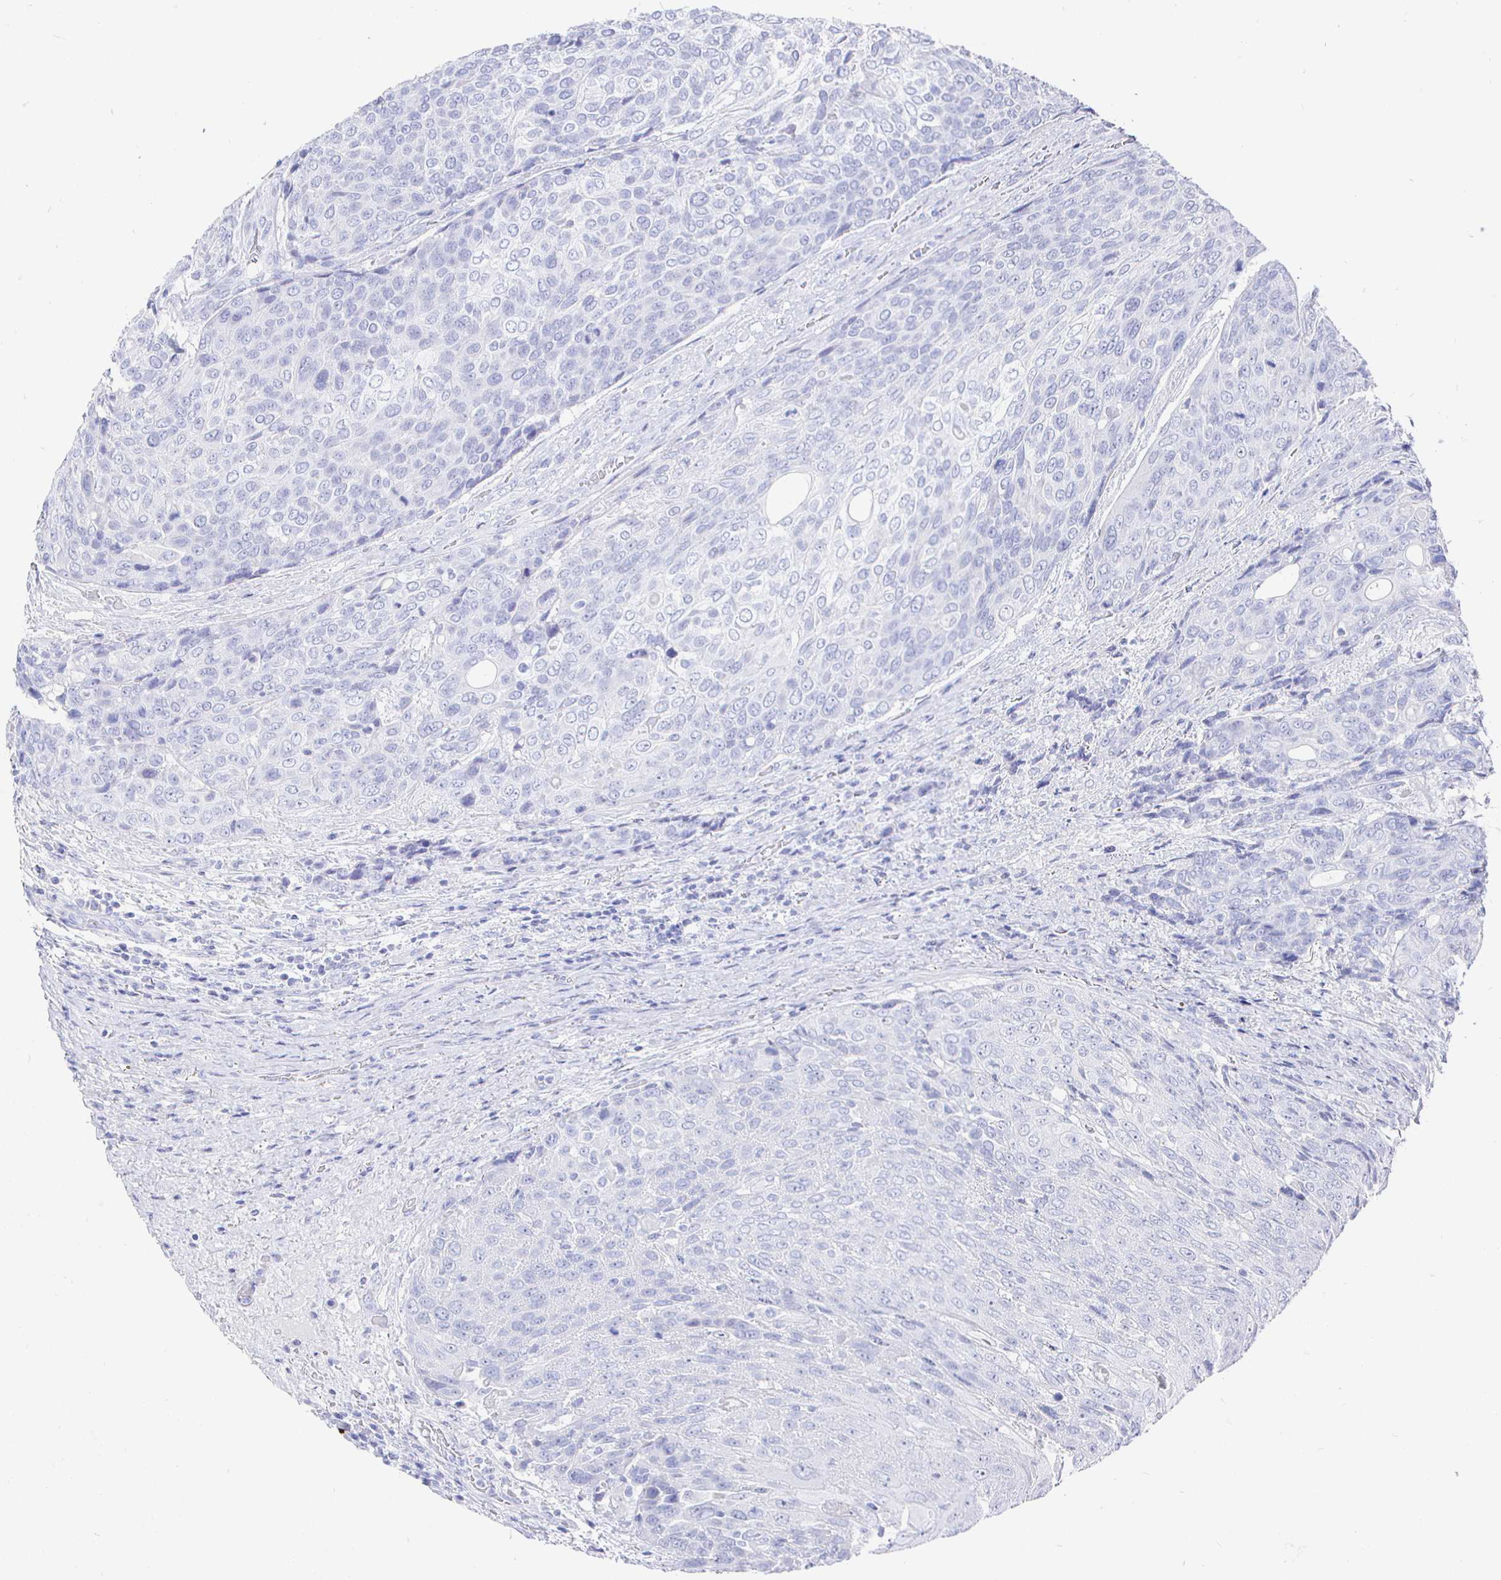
{"staining": {"intensity": "negative", "quantity": "none", "location": "none"}, "tissue": "urothelial cancer", "cell_type": "Tumor cells", "image_type": "cancer", "snomed": [{"axis": "morphology", "description": "Urothelial carcinoma, High grade"}, {"axis": "topography", "description": "Urinary bladder"}], "caption": "Tumor cells are negative for brown protein staining in urothelial cancer.", "gene": "CLCA1", "patient": {"sex": "female", "age": 70}}